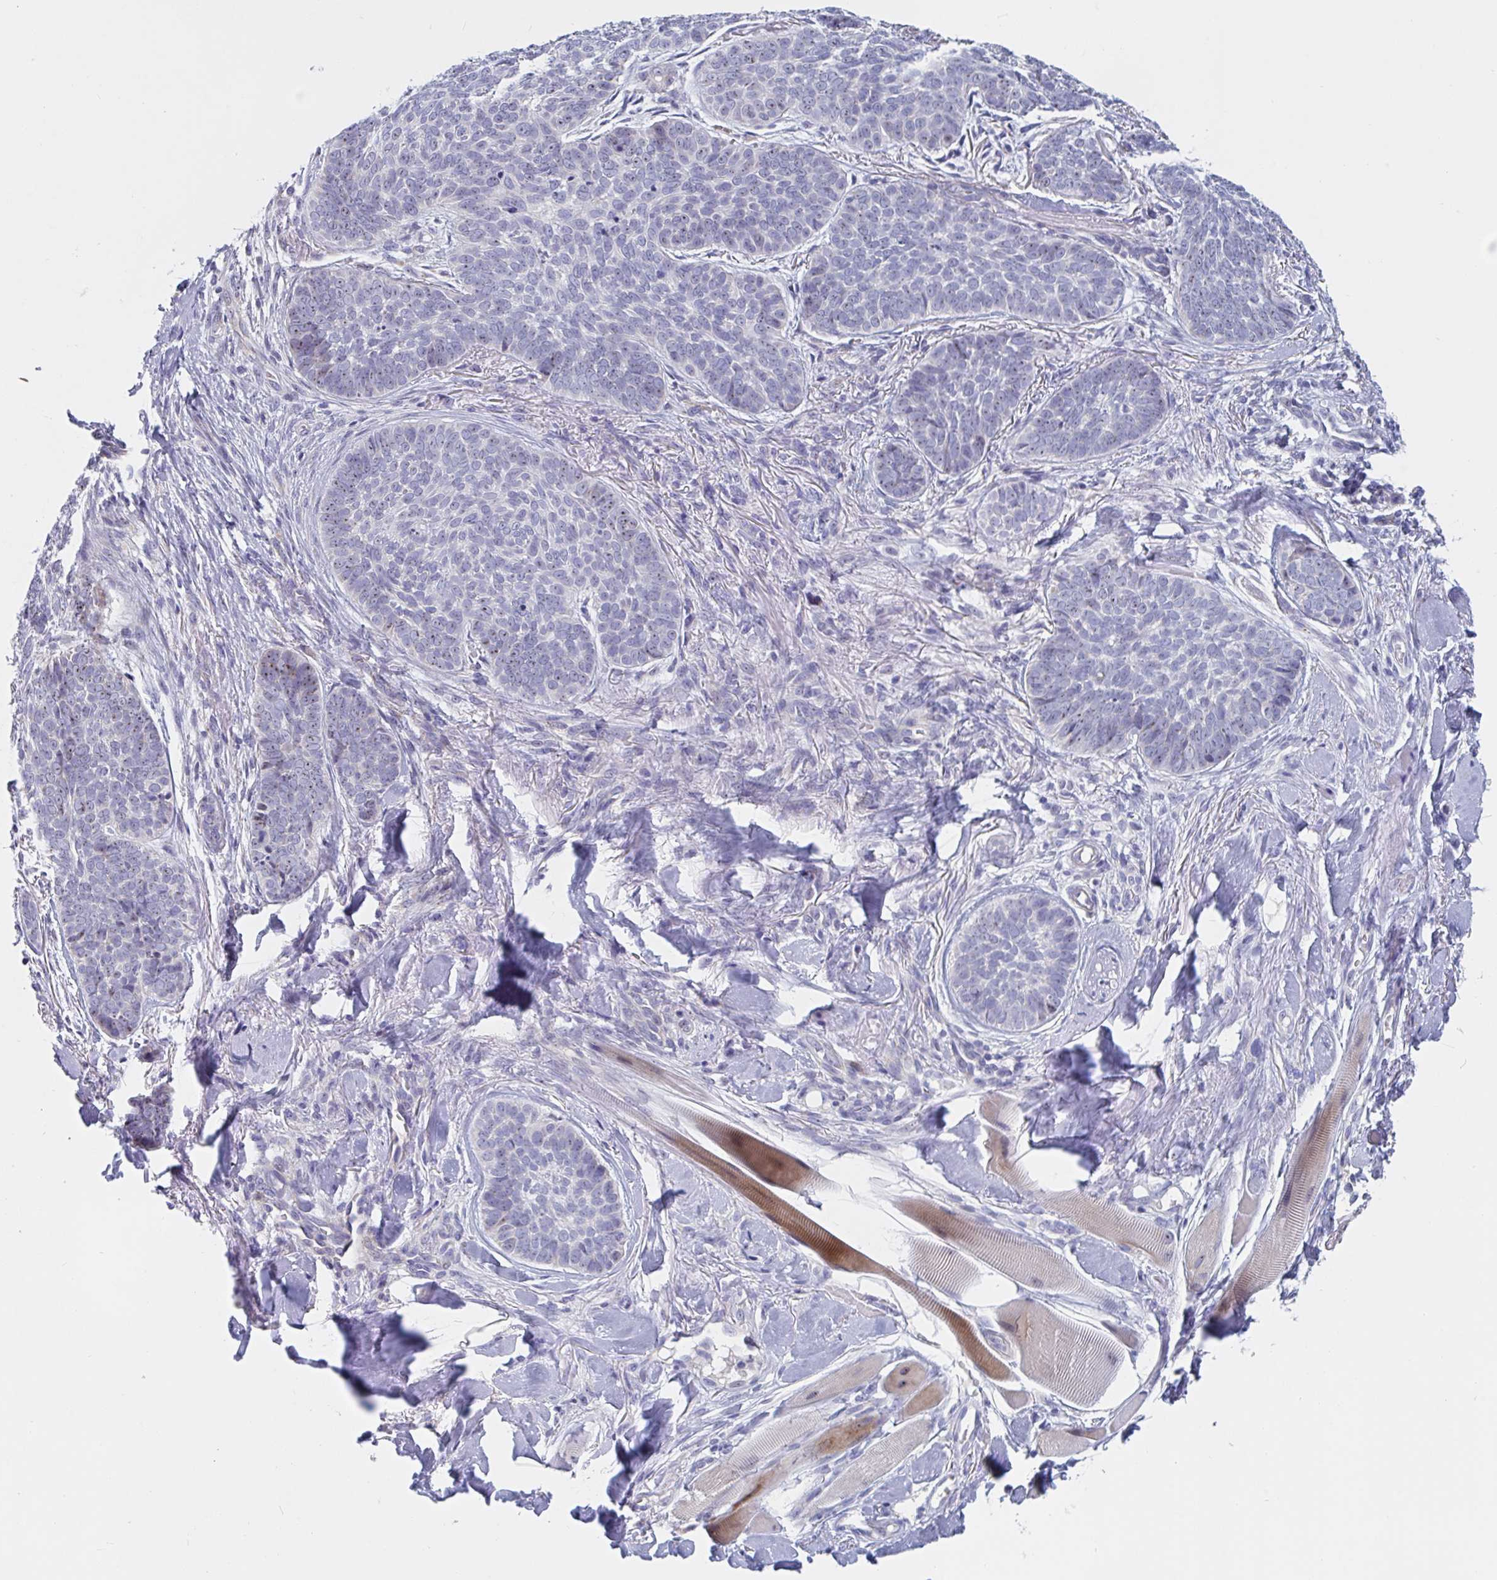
{"staining": {"intensity": "negative", "quantity": "none", "location": "none"}, "tissue": "skin cancer", "cell_type": "Tumor cells", "image_type": "cancer", "snomed": [{"axis": "morphology", "description": "Basal cell carcinoma"}, {"axis": "topography", "description": "Skin"}, {"axis": "topography", "description": "Skin of nose"}], "caption": "High power microscopy photomicrograph of an immunohistochemistry (IHC) micrograph of skin cancer (basal cell carcinoma), revealing no significant expression in tumor cells.", "gene": "MRPL53", "patient": {"sex": "female", "age": 81}}